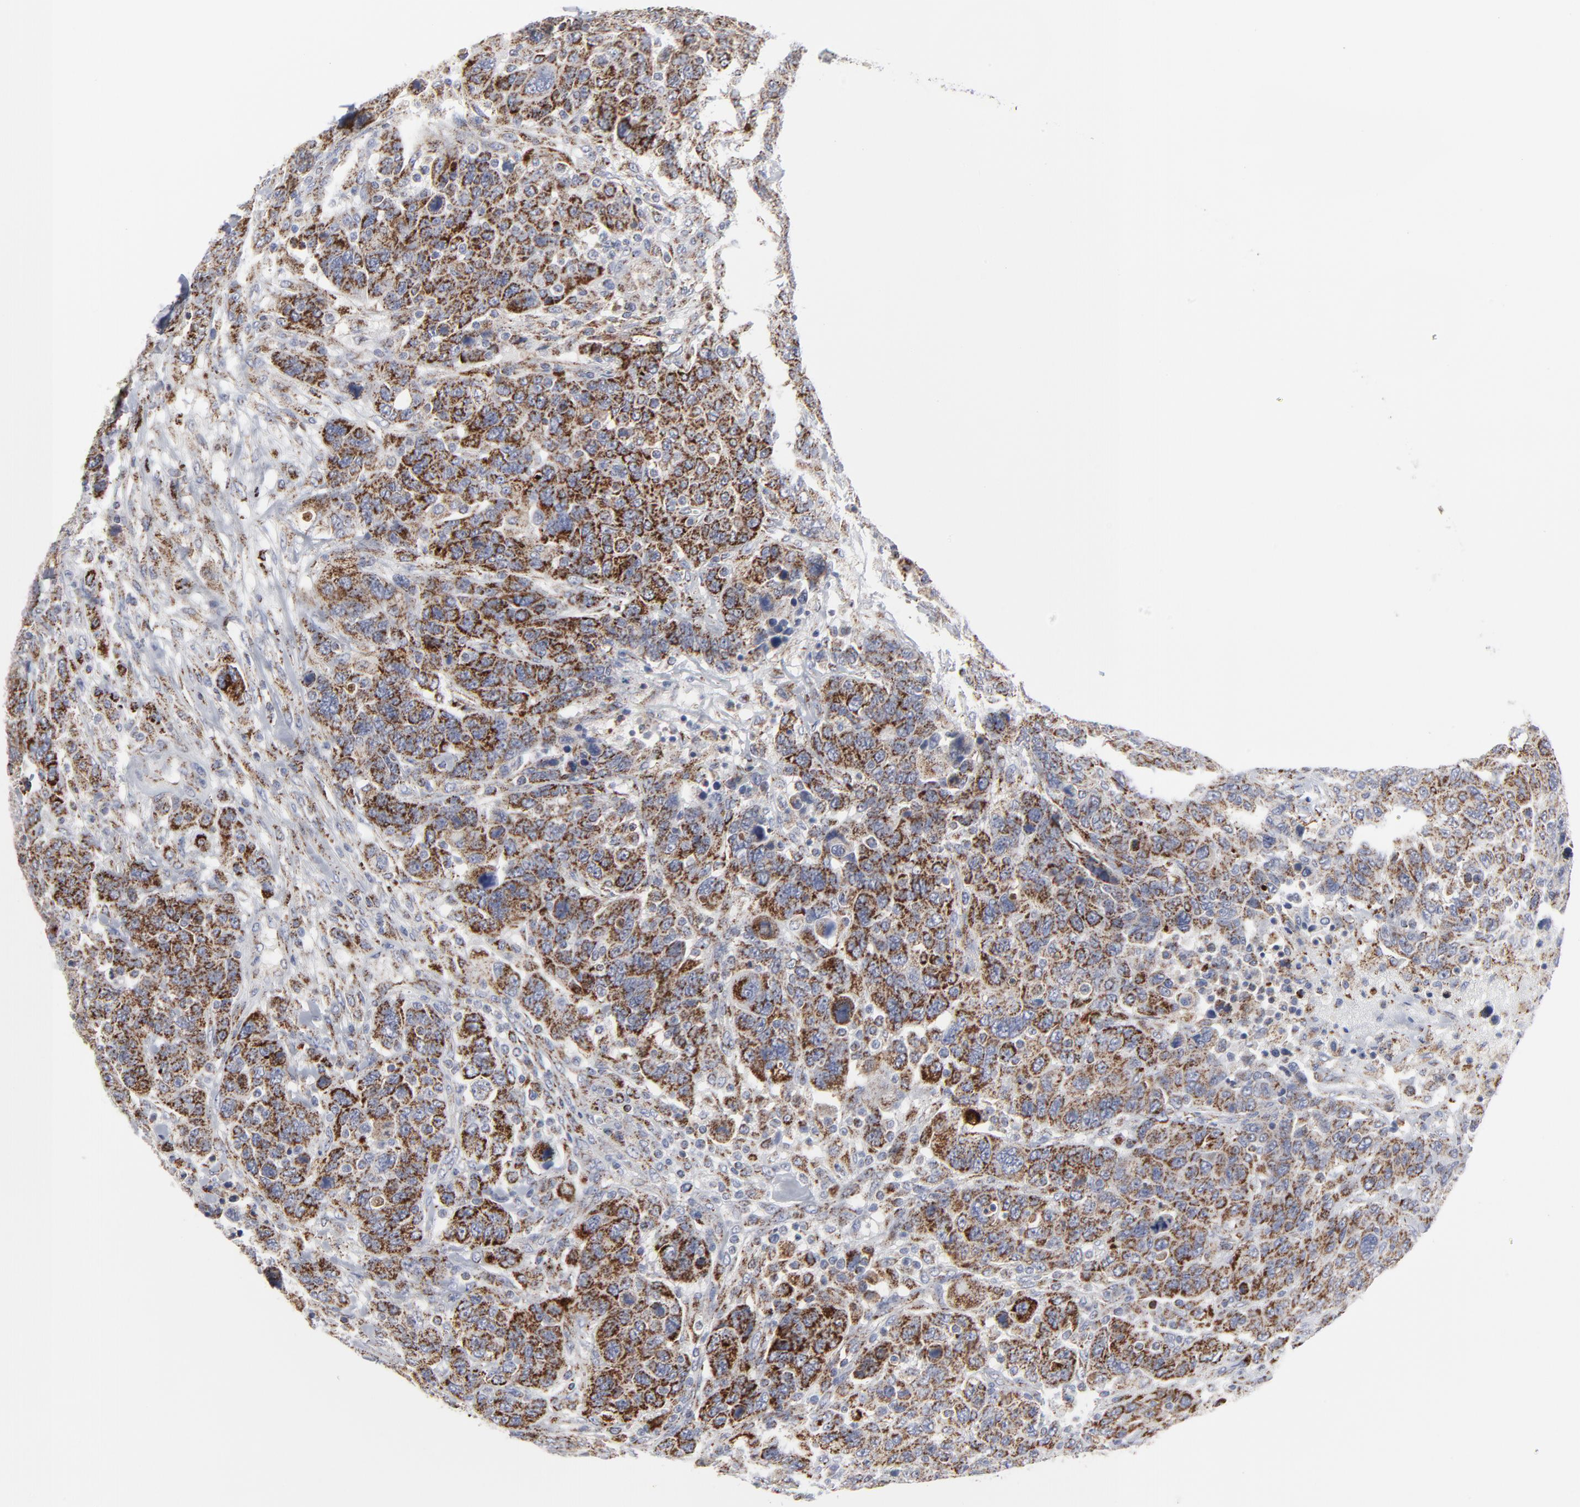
{"staining": {"intensity": "moderate", "quantity": ">75%", "location": "cytoplasmic/membranous"}, "tissue": "breast cancer", "cell_type": "Tumor cells", "image_type": "cancer", "snomed": [{"axis": "morphology", "description": "Duct carcinoma"}, {"axis": "topography", "description": "Breast"}], "caption": "Immunohistochemistry of human invasive ductal carcinoma (breast) demonstrates medium levels of moderate cytoplasmic/membranous staining in approximately >75% of tumor cells.", "gene": "TXNRD2", "patient": {"sex": "female", "age": 37}}